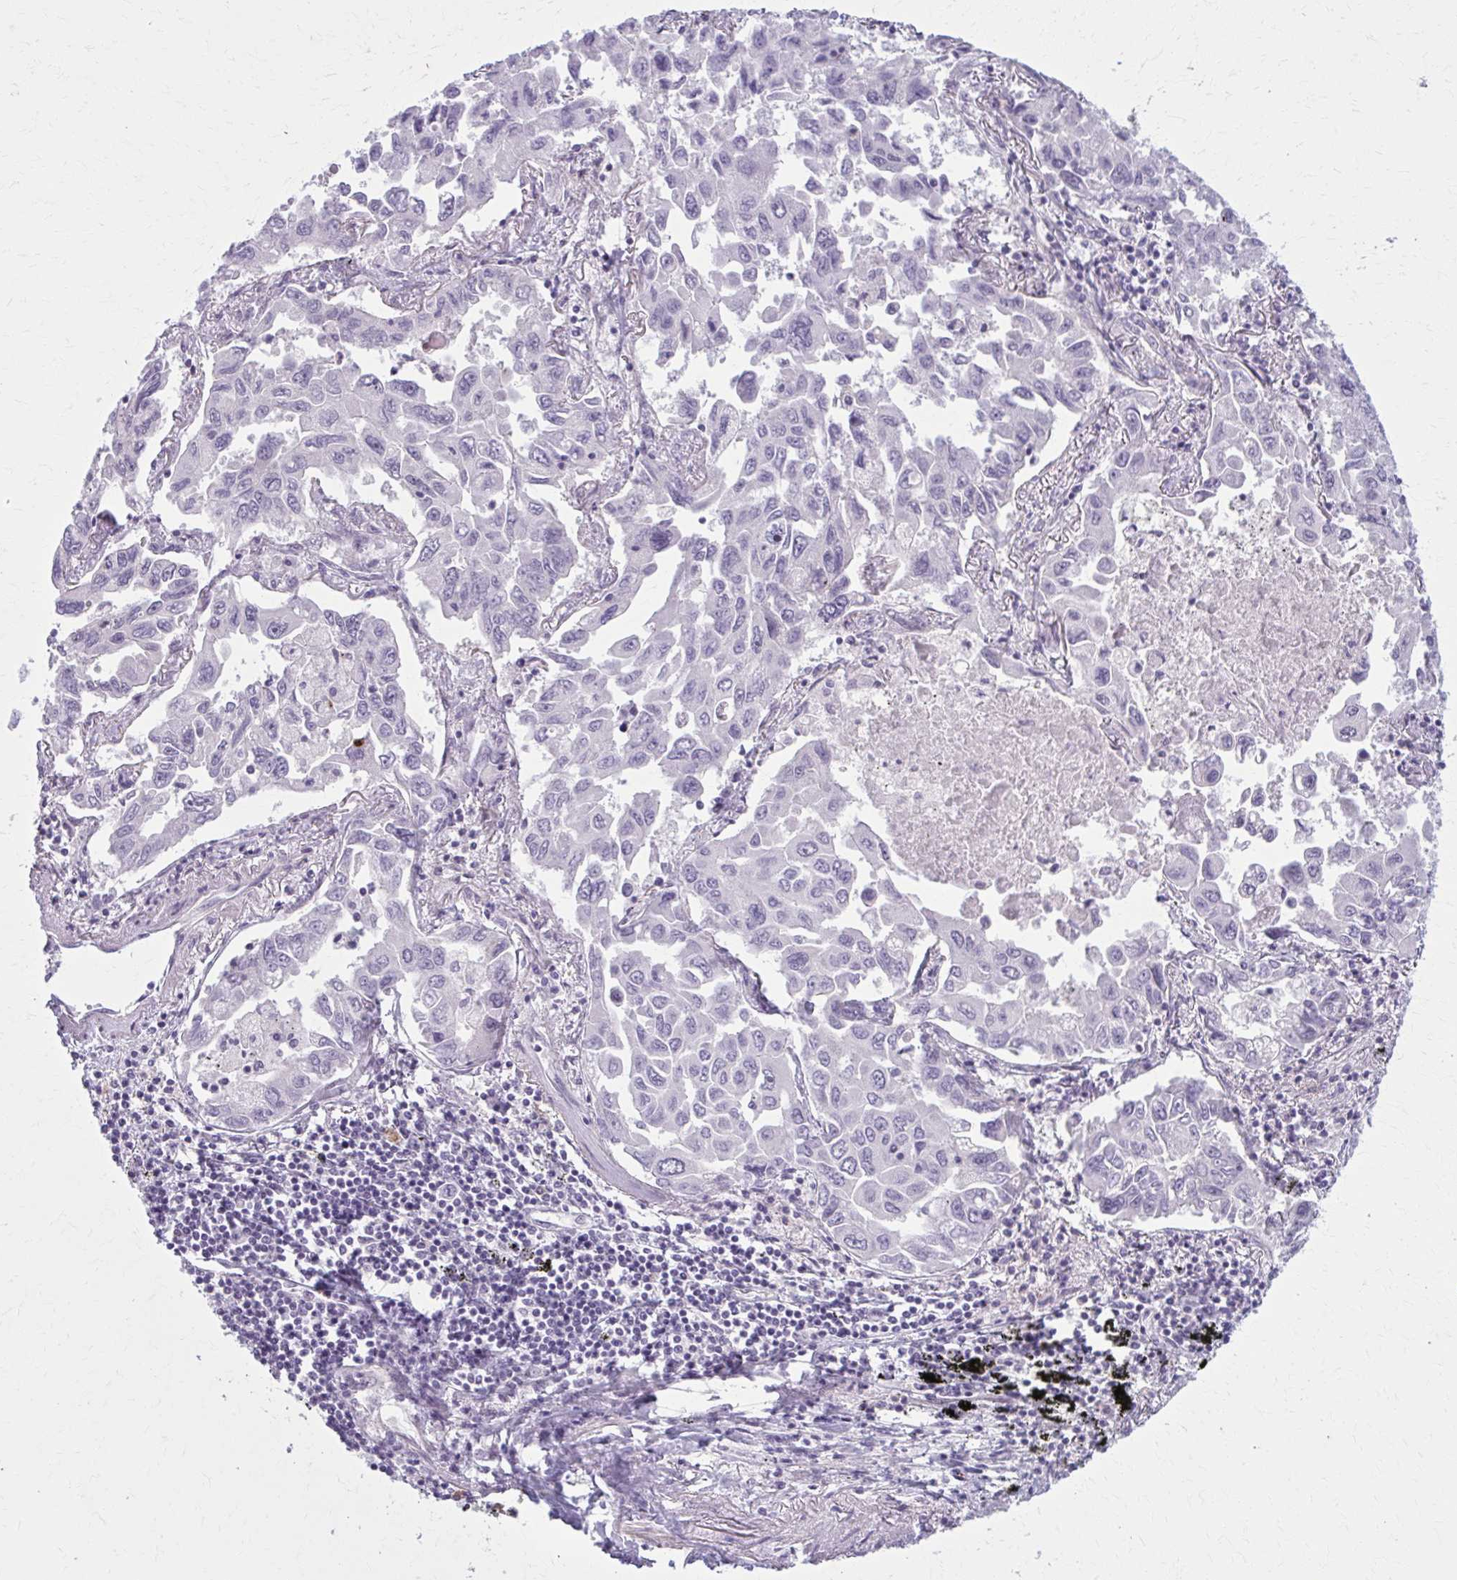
{"staining": {"intensity": "negative", "quantity": "none", "location": "none"}, "tissue": "lung cancer", "cell_type": "Tumor cells", "image_type": "cancer", "snomed": [{"axis": "morphology", "description": "Adenocarcinoma, NOS"}, {"axis": "topography", "description": "Lung"}], "caption": "DAB (3,3'-diaminobenzidine) immunohistochemical staining of lung cancer displays no significant staining in tumor cells.", "gene": "NUMBL", "patient": {"sex": "male", "age": 64}}